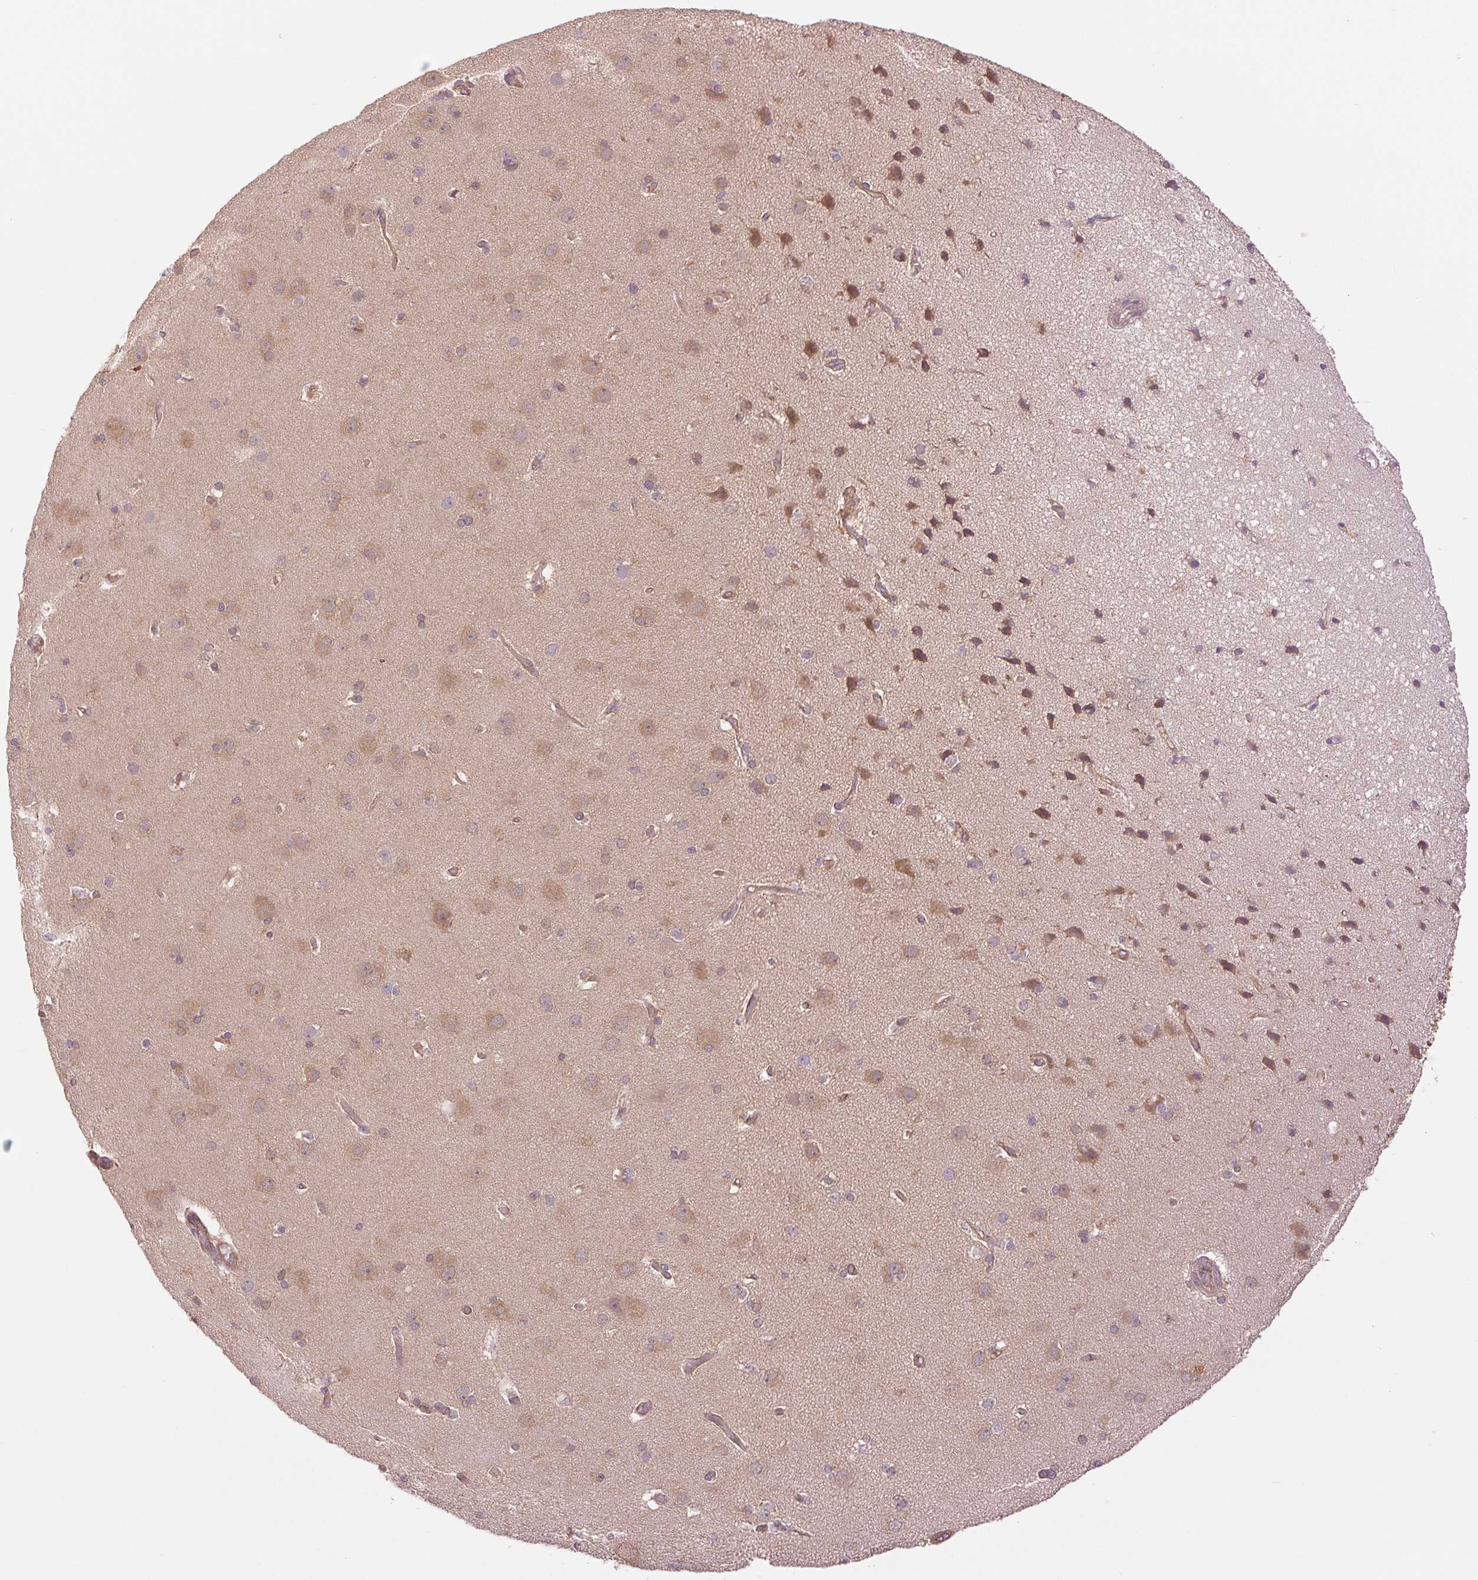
{"staining": {"intensity": "weak", "quantity": ">75%", "location": "cytoplasmic/membranous"}, "tissue": "cerebral cortex", "cell_type": "Endothelial cells", "image_type": "normal", "snomed": [{"axis": "morphology", "description": "Normal tissue, NOS"}, {"axis": "morphology", "description": "Glioma, malignant, High grade"}, {"axis": "topography", "description": "Cerebral cortex"}], "caption": "Cerebral cortex stained for a protein (brown) demonstrates weak cytoplasmic/membranous positive expression in approximately >75% of endothelial cells.", "gene": "STARD7", "patient": {"sex": "male", "age": 71}}